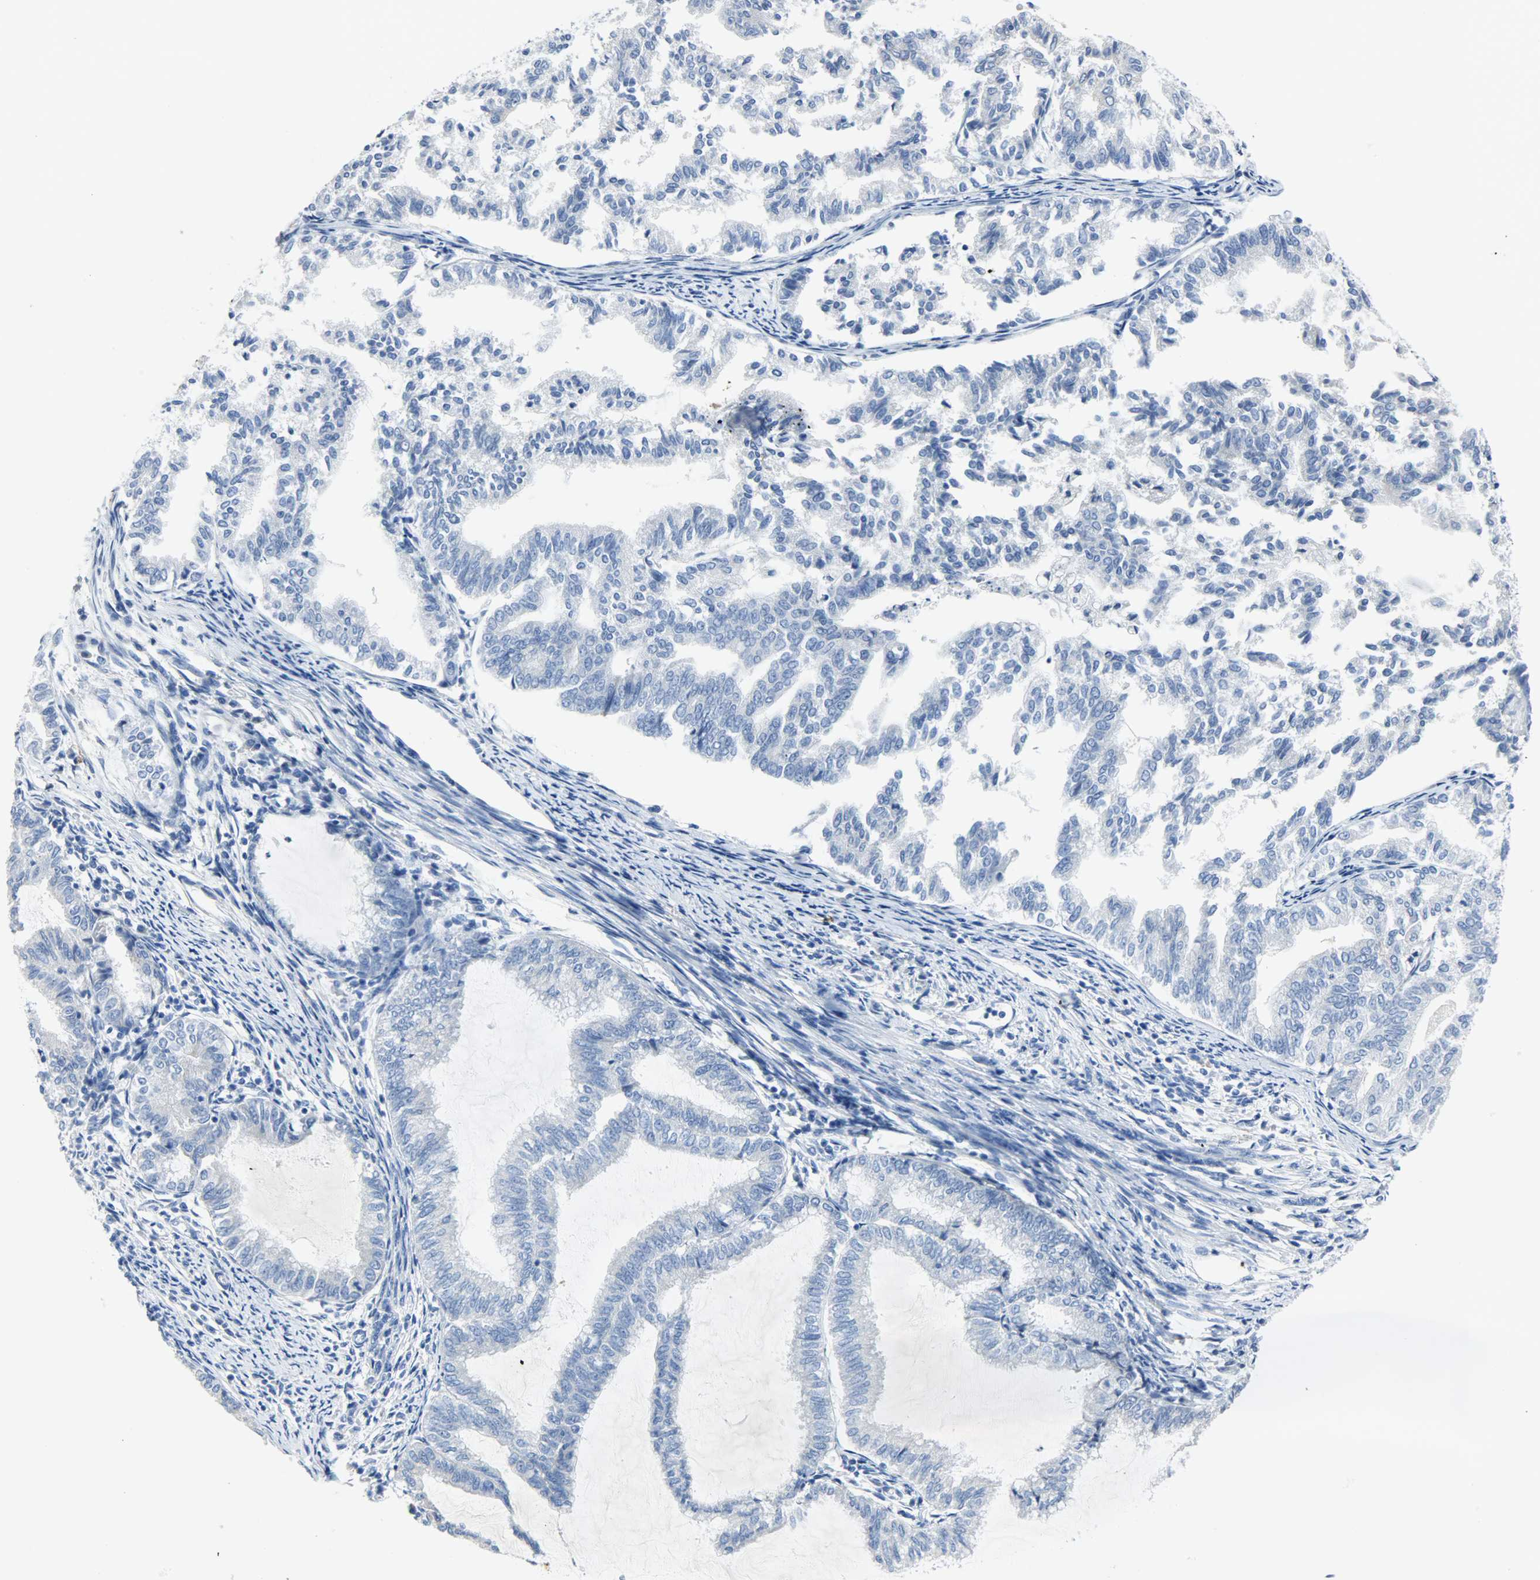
{"staining": {"intensity": "negative", "quantity": "none", "location": "none"}, "tissue": "endometrial cancer", "cell_type": "Tumor cells", "image_type": "cancer", "snomed": [{"axis": "morphology", "description": "Adenocarcinoma, NOS"}, {"axis": "topography", "description": "Endometrium"}], "caption": "Endometrial cancer (adenocarcinoma) stained for a protein using immunohistochemistry displays no staining tumor cells.", "gene": "CEBPE", "patient": {"sex": "female", "age": 79}}